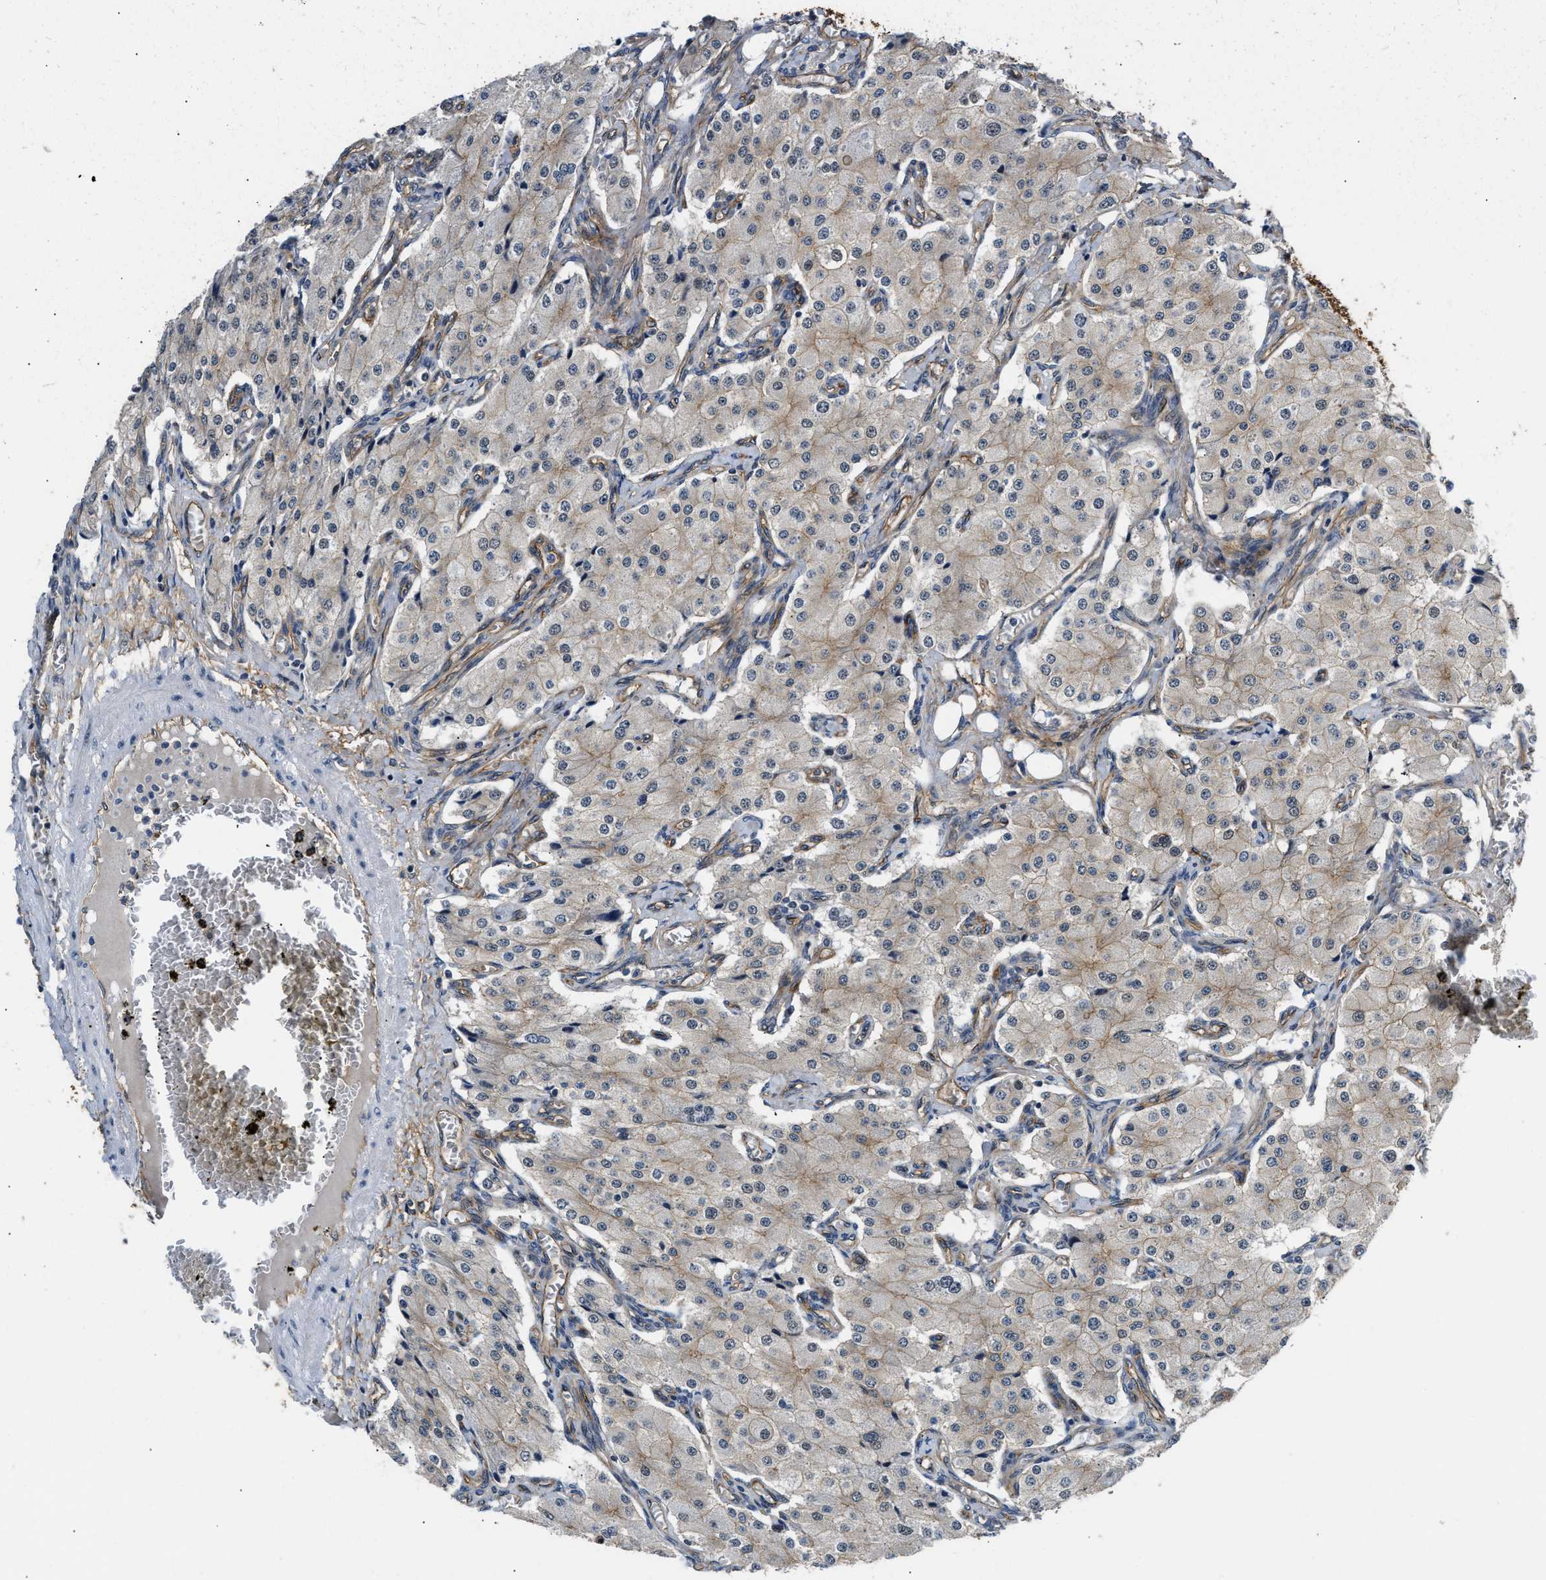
{"staining": {"intensity": "negative", "quantity": "none", "location": "none"}, "tissue": "carcinoid", "cell_type": "Tumor cells", "image_type": "cancer", "snomed": [{"axis": "morphology", "description": "Carcinoid, malignant, NOS"}, {"axis": "topography", "description": "Colon"}], "caption": "High magnification brightfield microscopy of carcinoid stained with DAB (3,3'-diaminobenzidine) (brown) and counterstained with hematoxylin (blue): tumor cells show no significant positivity.", "gene": "COPS2", "patient": {"sex": "female", "age": 52}}